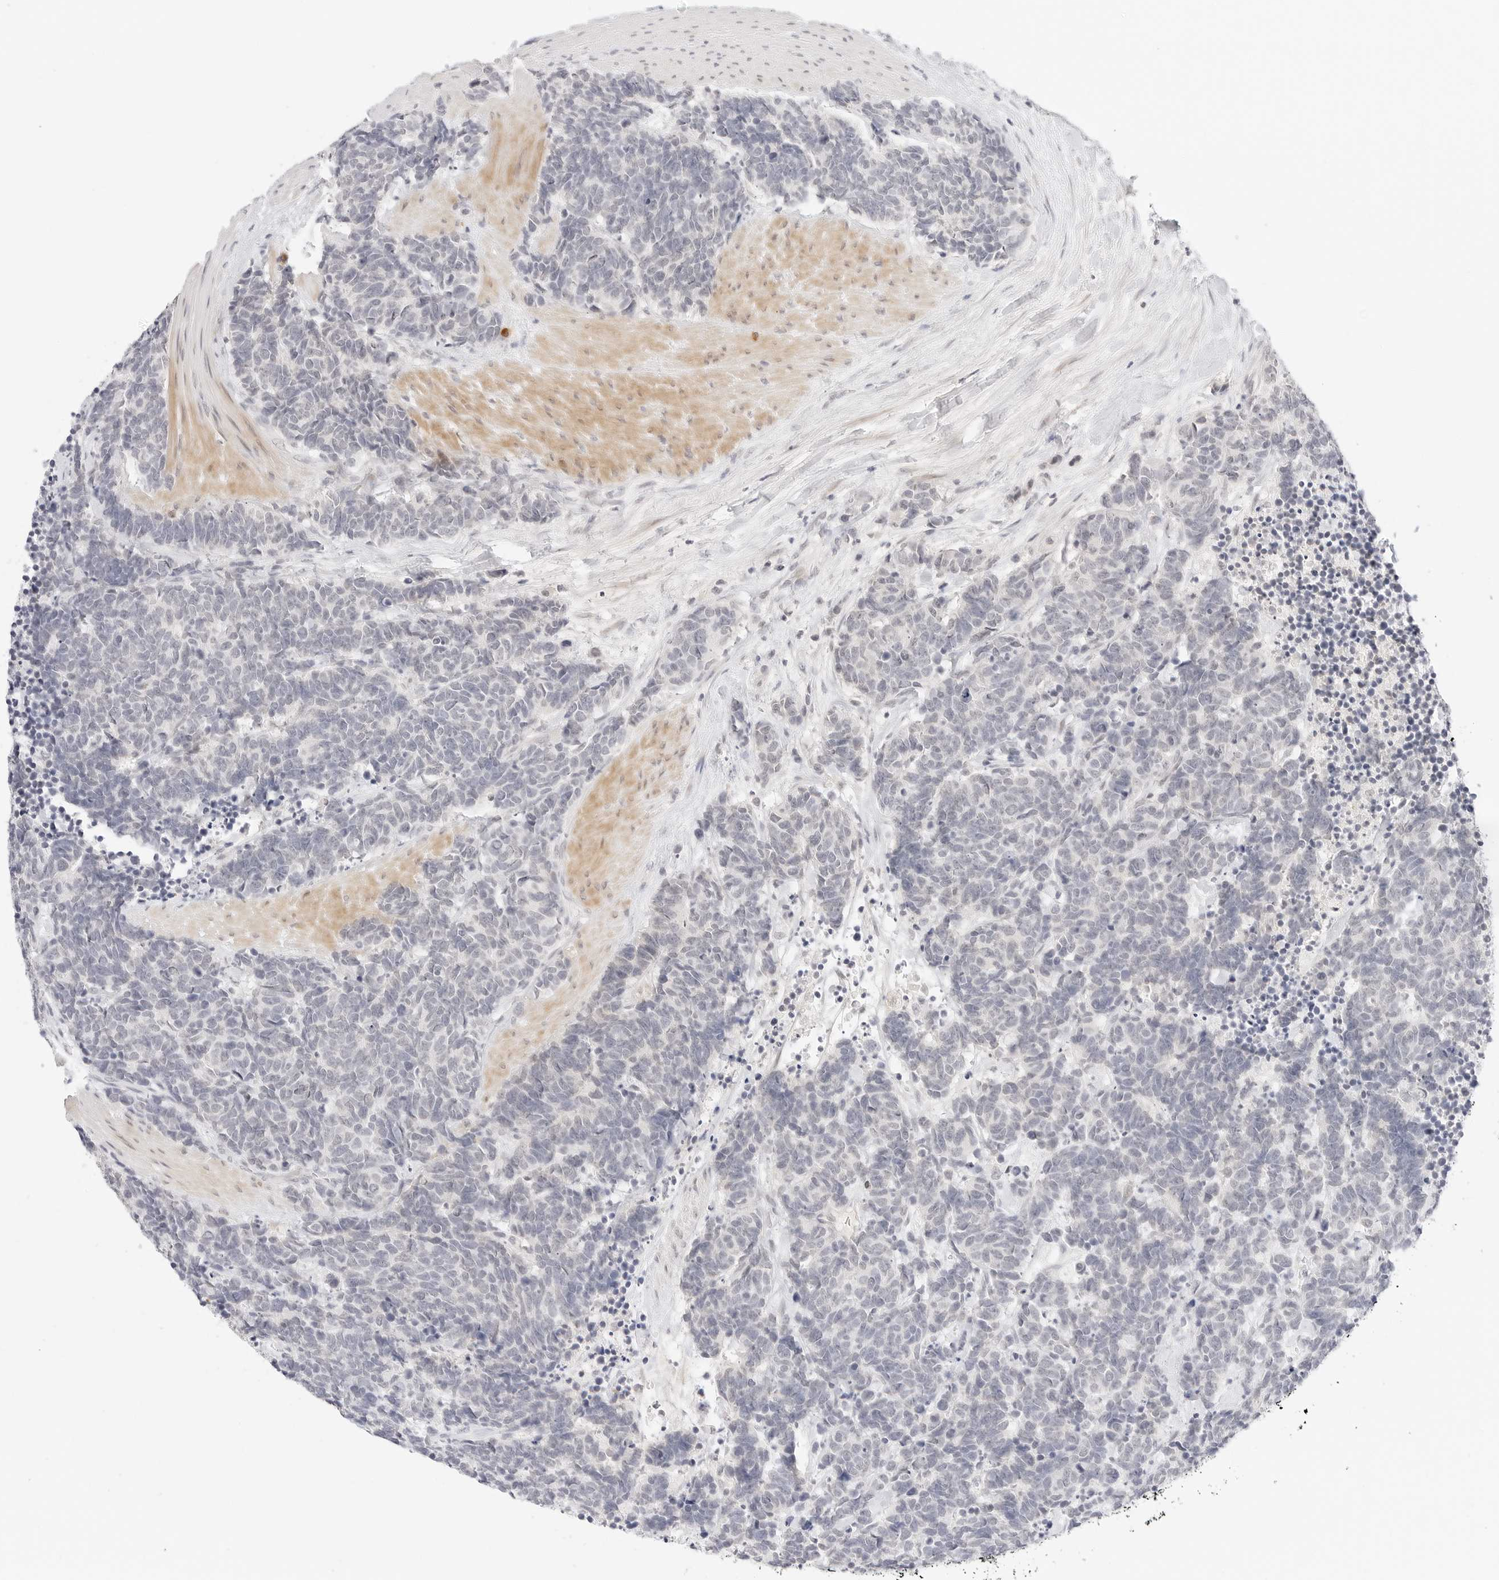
{"staining": {"intensity": "negative", "quantity": "none", "location": "none"}, "tissue": "carcinoid", "cell_type": "Tumor cells", "image_type": "cancer", "snomed": [{"axis": "morphology", "description": "Carcinoma, NOS"}, {"axis": "morphology", "description": "Carcinoid, malignant, NOS"}, {"axis": "topography", "description": "Urinary bladder"}], "caption": "Immunohistochemical staining of human carcinoid (malignant) demonstrates no significant positivity in tumor cells.", "gene": "XKR4", "patient": {"sex": "male", "age": 57}}